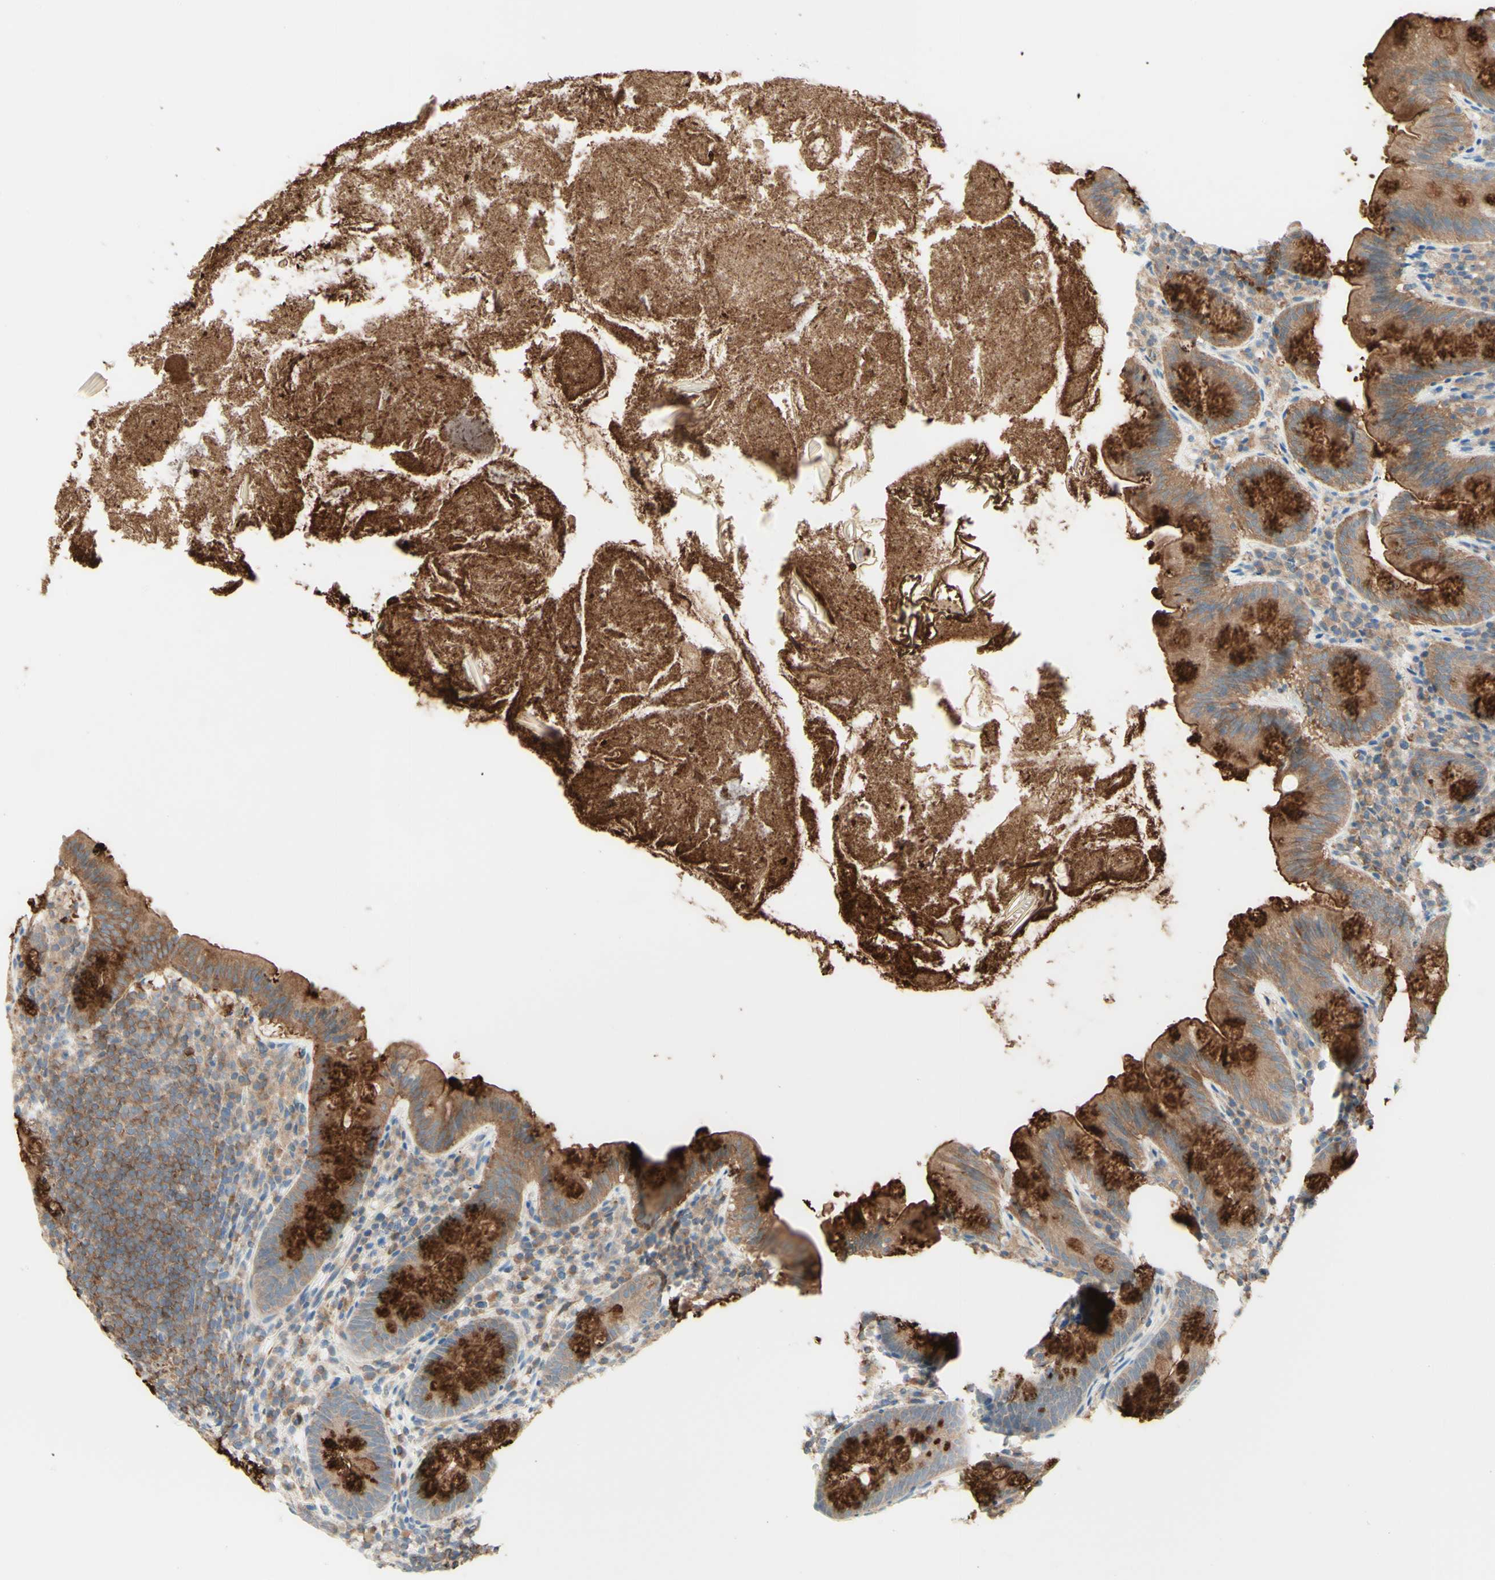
{"staining": {"intensity": "strong", "quantity": ">75%", "location": "cytoplasmic/membranous"}, "tissue": "appendix", "cell_type": "Glandular cells", "image_type": "normal", "snomed": [{"axis": "morphology", "description": "Normal tissue, NOS"}, {"axis": "topography", "description": "Appendix"}], "caption": "Appendix stained for a protein exhibits strong cytoplasmic/membranous positivity in glandular cells. (IHC, brightfield microscopy, high magnification).", "gene": "MTM1", "patient": {"sex": "male", "age": 52}}